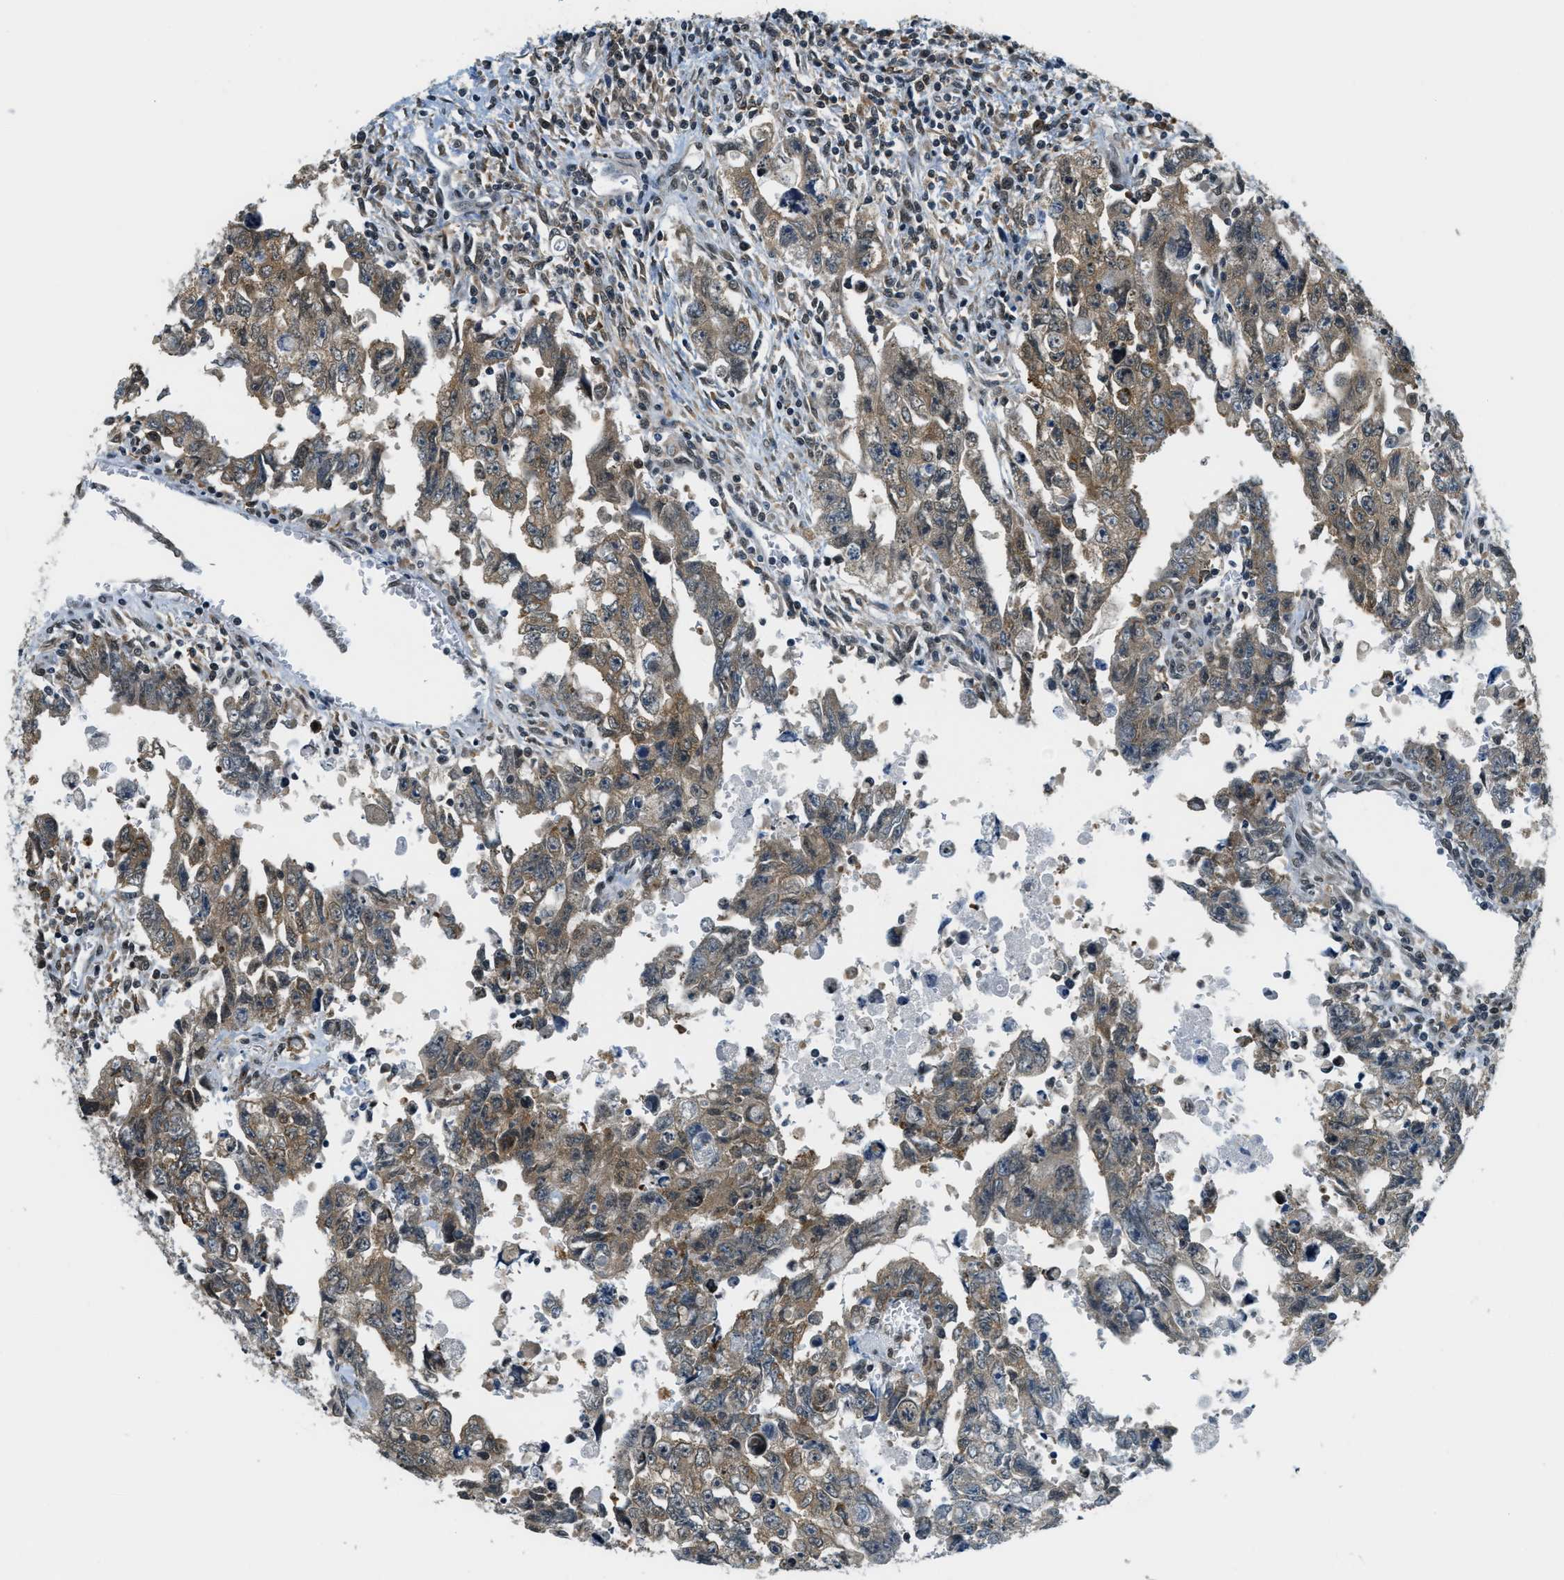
{"staining": {"intensity": "moderate", "quantity": ">75%", "location": "cytoplasmic/membranous"}, "tissue": "testis cancer", "cell_type": "Tumor cells", "image_type": "cancer", "snomed": [{"axis": "morphology", "description": "Carcinoma, Embryonal, NOS"}, {"axis": "topography", "description": "Testis"}], "caption": "IHC photomicrograph of neoplastic tissue: embryonal carcinoma (testis) stained using IHC shows medium levels of moderate protein expression localized specifically in the cytoplasmic/membranous of tumor cells, appearing as a cytoplasmic/membranous brown color.", "gene": "RAB11FIP1", "patient": {"sex": "male", "age": 28}}